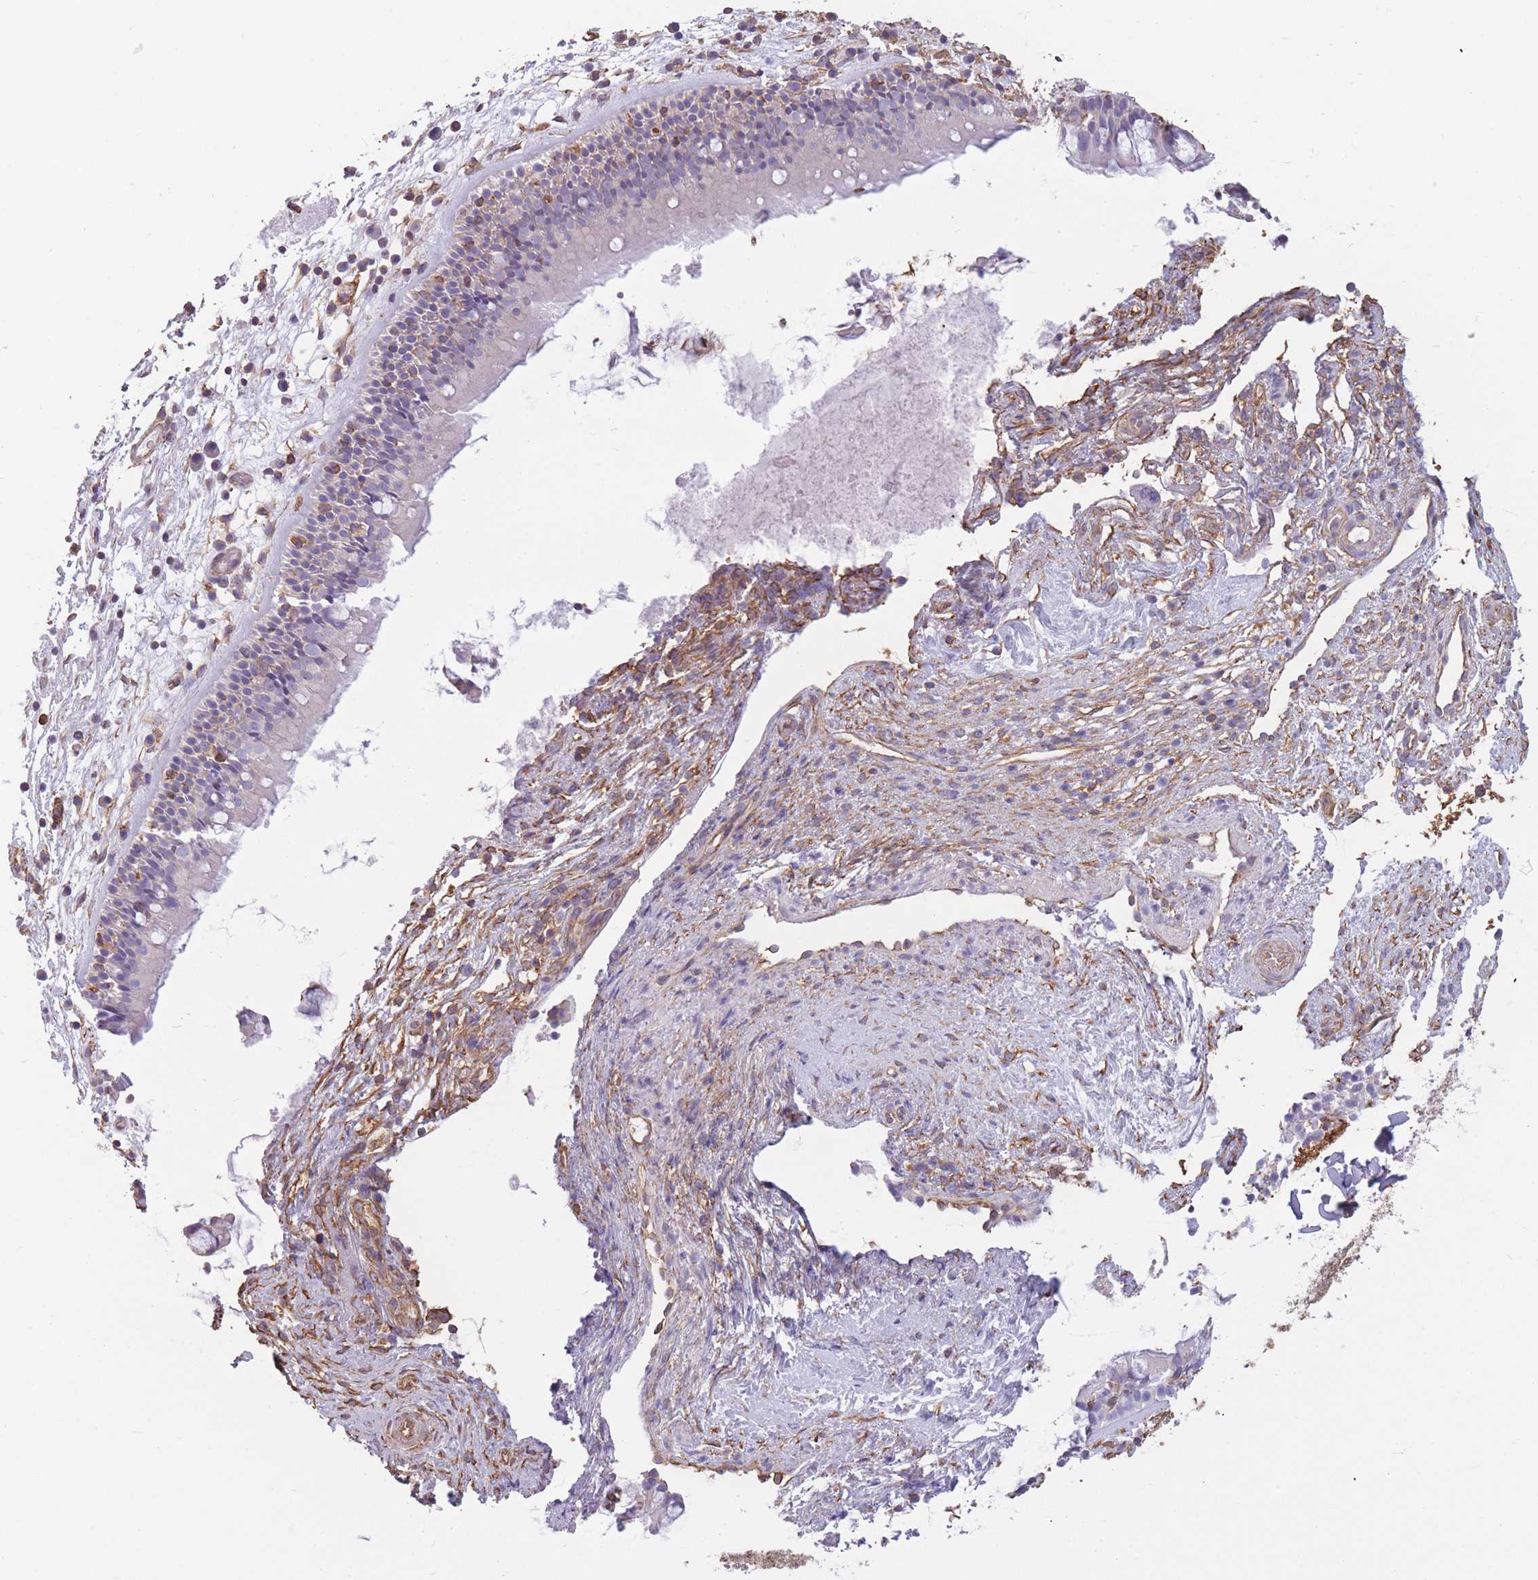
{"staining": {"intensity": "weak", "quantity": "<25%", "location": "cytoplasmic/membranous"}, "tissue": "nasopharynx", "cell_type": "Respiratory epithelial cells", "image_type": "normal", "snomed": [{"axis": "morphology", "description": "Normal tissue, NOS"}, {"axis": "topography", "description": "Nasopharynx"}], "caption": "Respiratory epithelial cells are negative for protein expression in unremarkable human nasopharynx. The staining was performed using DAB (3,3'-diaminobenzidine) to visualize the protein expression in brown, while the nuclei were stained in blue with hematoxylin (Magnification: 20x).", "gene": "ADD1", "patient": {"sex": "male", "age": 63}}